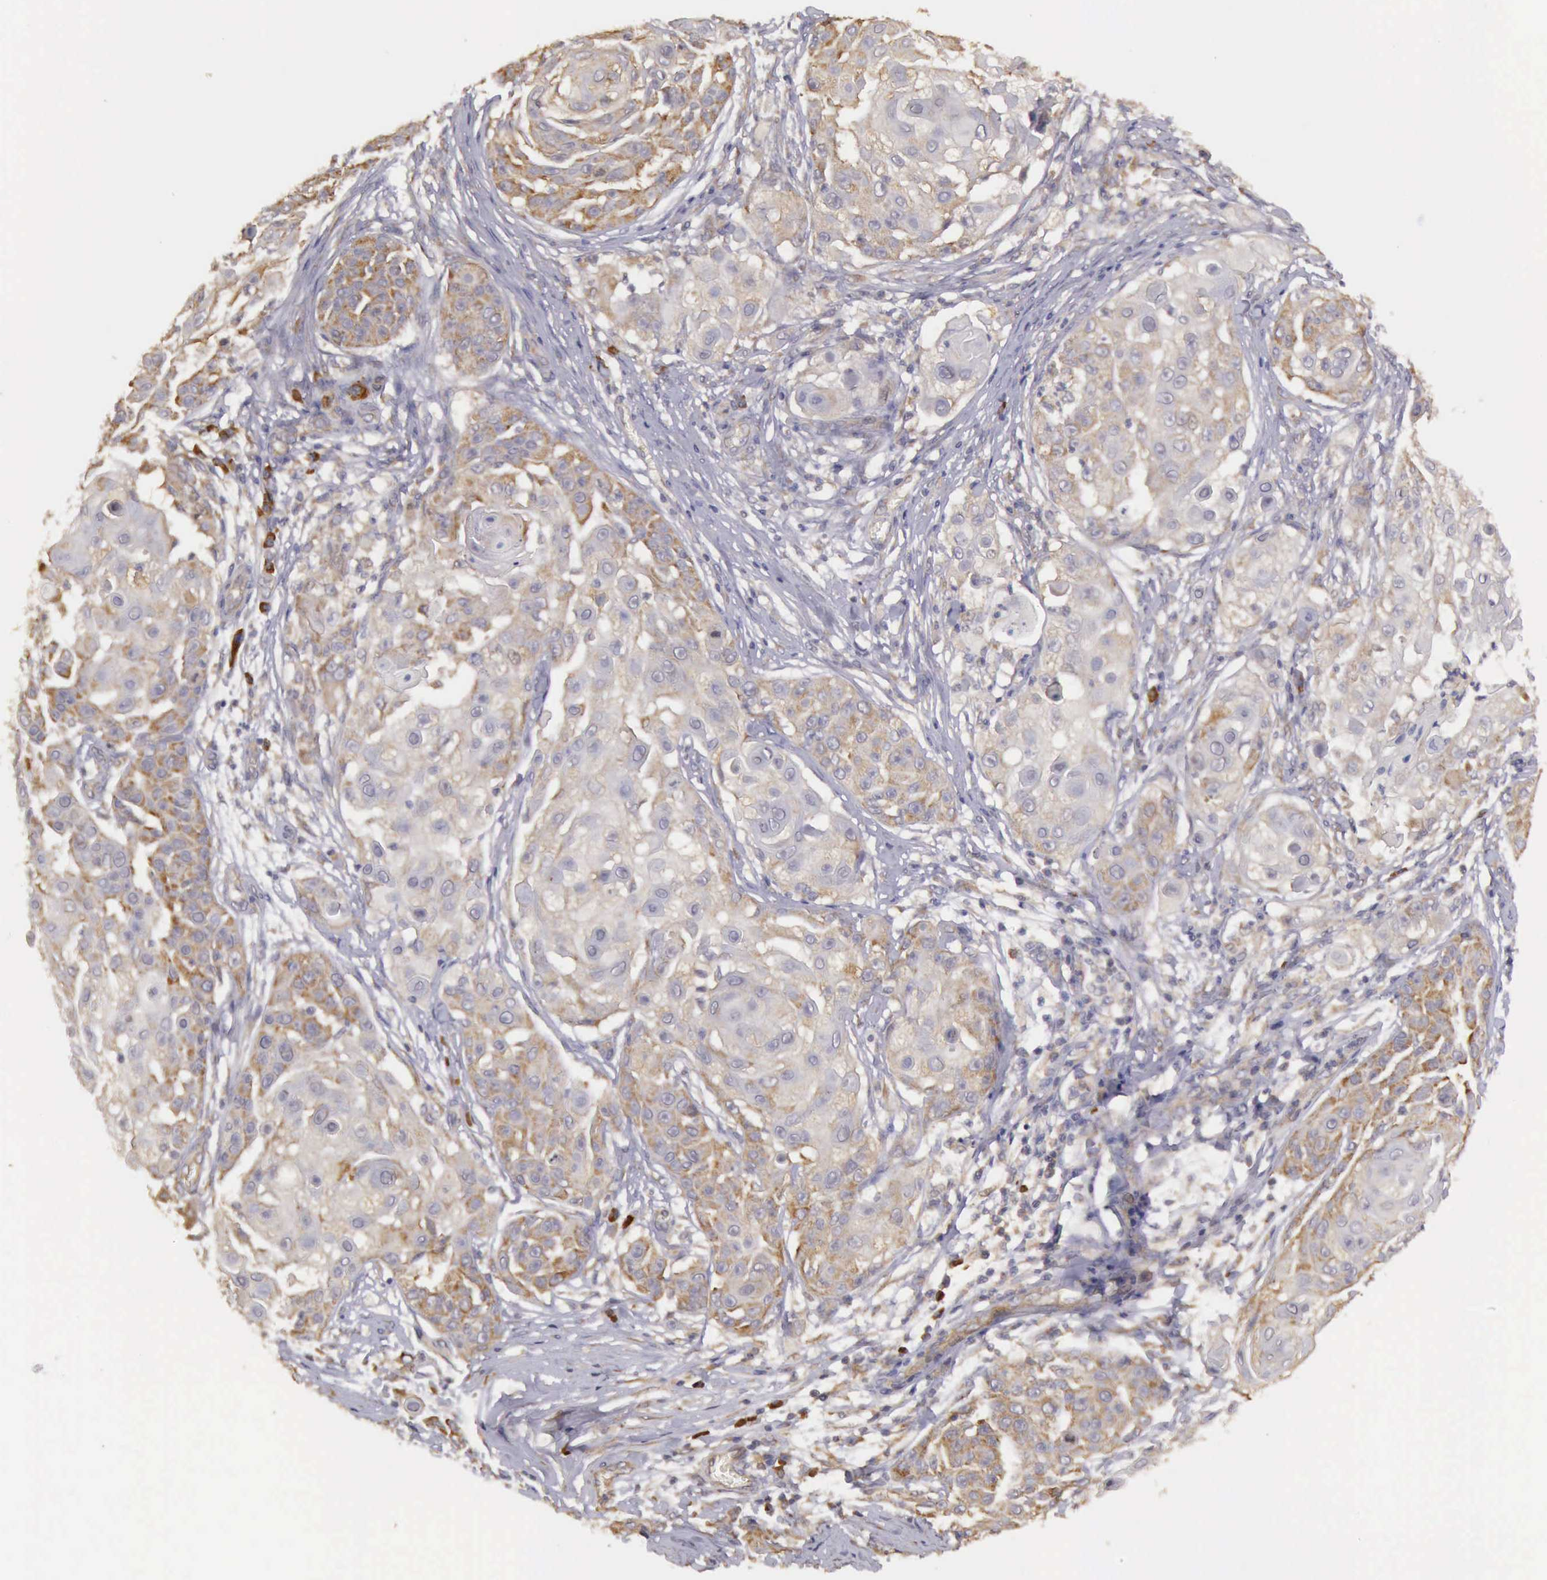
{"staining": {"intensity": "weak", "quantity": ">75%", "location": "cytoplasmic/membranous"}, "tissue": "skin cancer", "cell_type": "Tumor cells", "image_type": "cancer", "snomed": [{"axis": "morphology", "description": "Squamous cell carcinoma, NOS"}, {"axis": "topography", "description": "Skin"}], "caption": "A histopathology image showing weak cytoplasmic/membranous expression in approximately >75% of tumor cells in skin squamous cell carcinoma, as visualized by brown immunohistochemical staining.", "gene": "EIF5", "patient": {"sex": "female", "age": 57}}